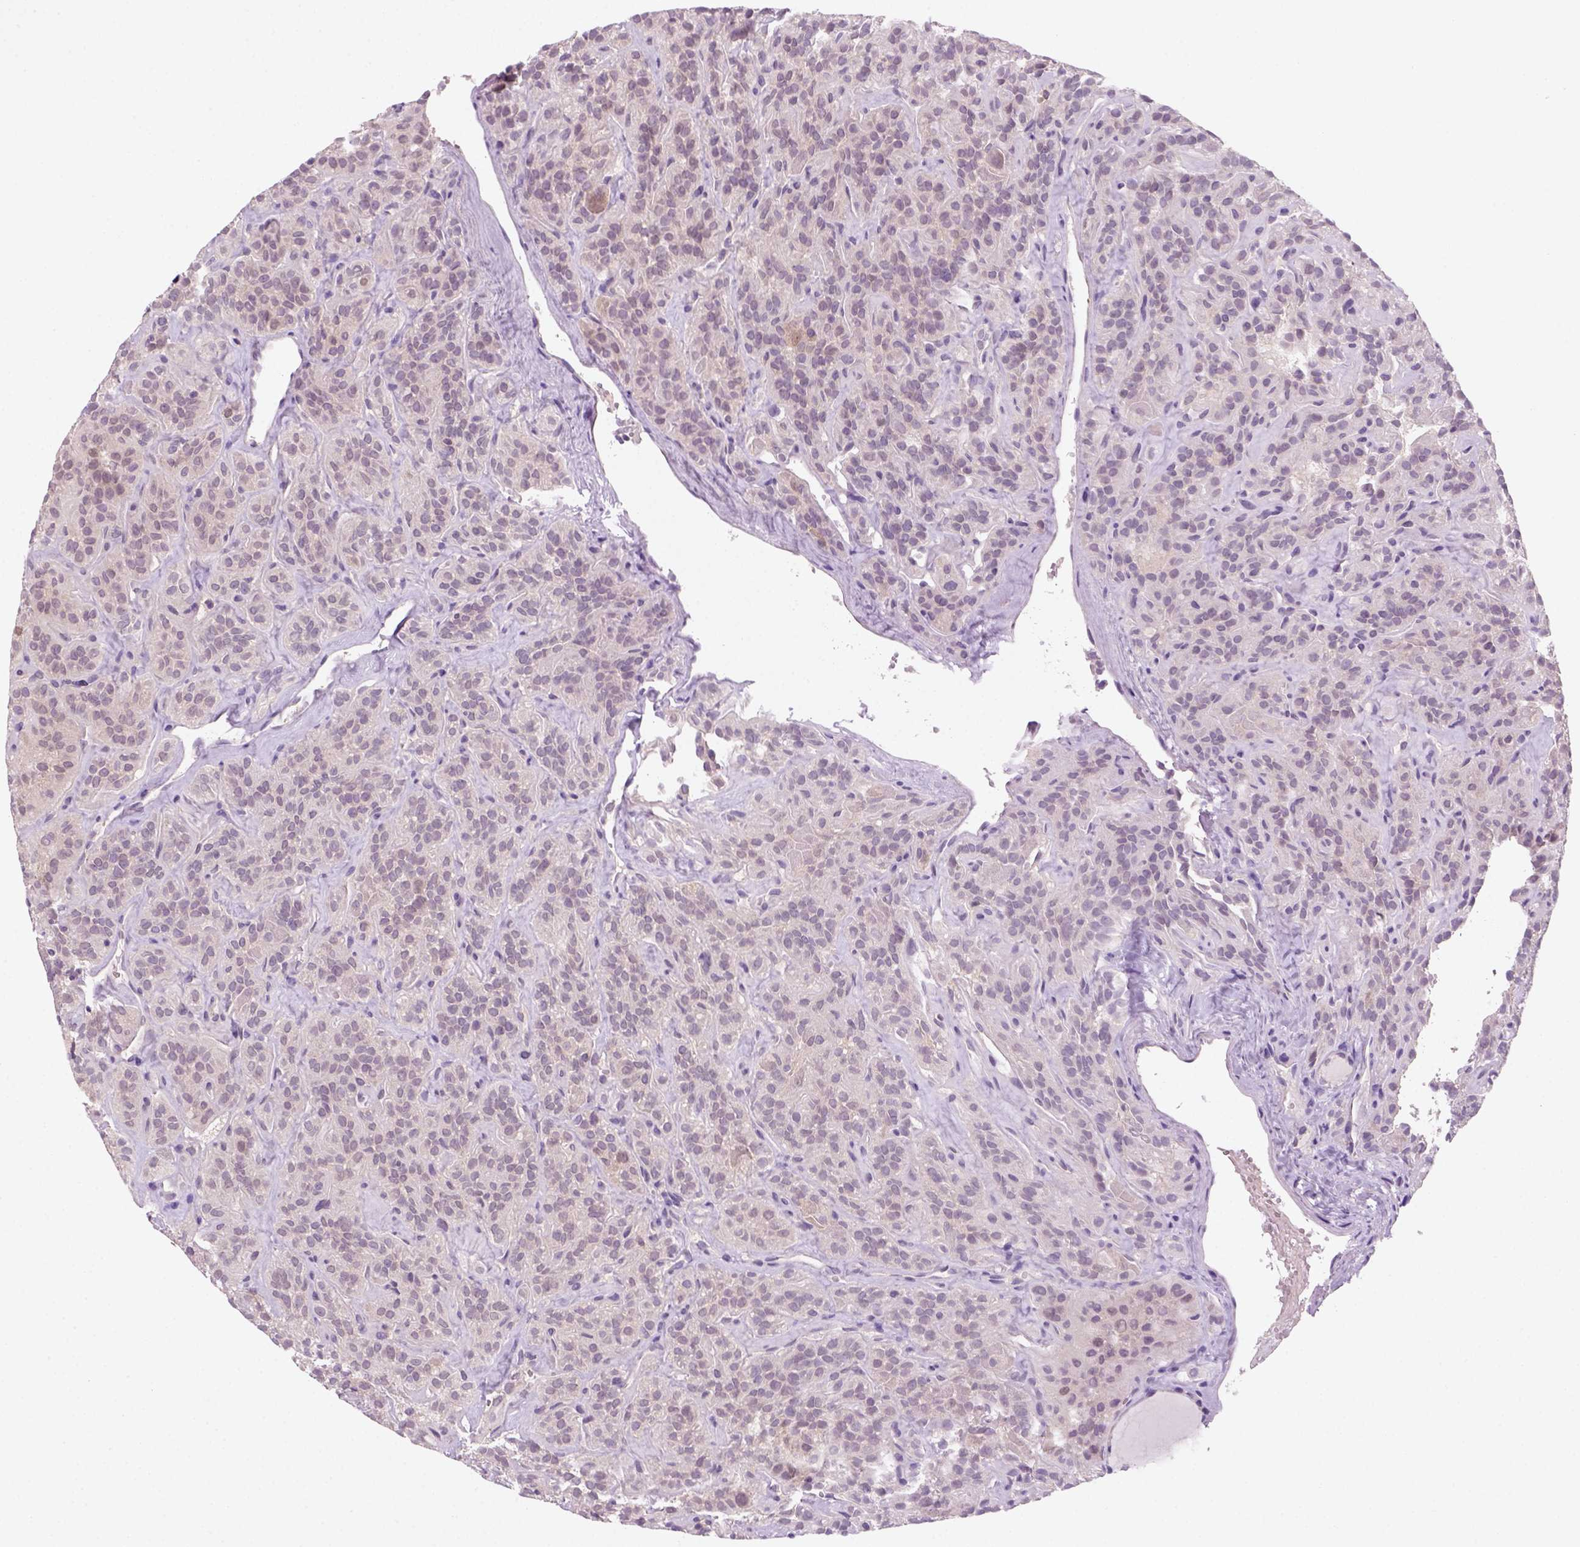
{"staining": {"intensity": "negative", "quantity": "none", "location": "none"}, "tissue": "thyroid cancer", "cell_type": "Tumor cells", "image_type": "cancer", "snomed": [{"axis": "morphology", "description": "Papillary adenocarcinoma, NOS"}, {"axis": "topography", "description": "Thyroid gland"}], "caption": "A photomicrograph of human thyroid cancer is negative for staining in tumor cells.", "gene": "GOT1", "patient": {"sex": "female", "age": 45}}